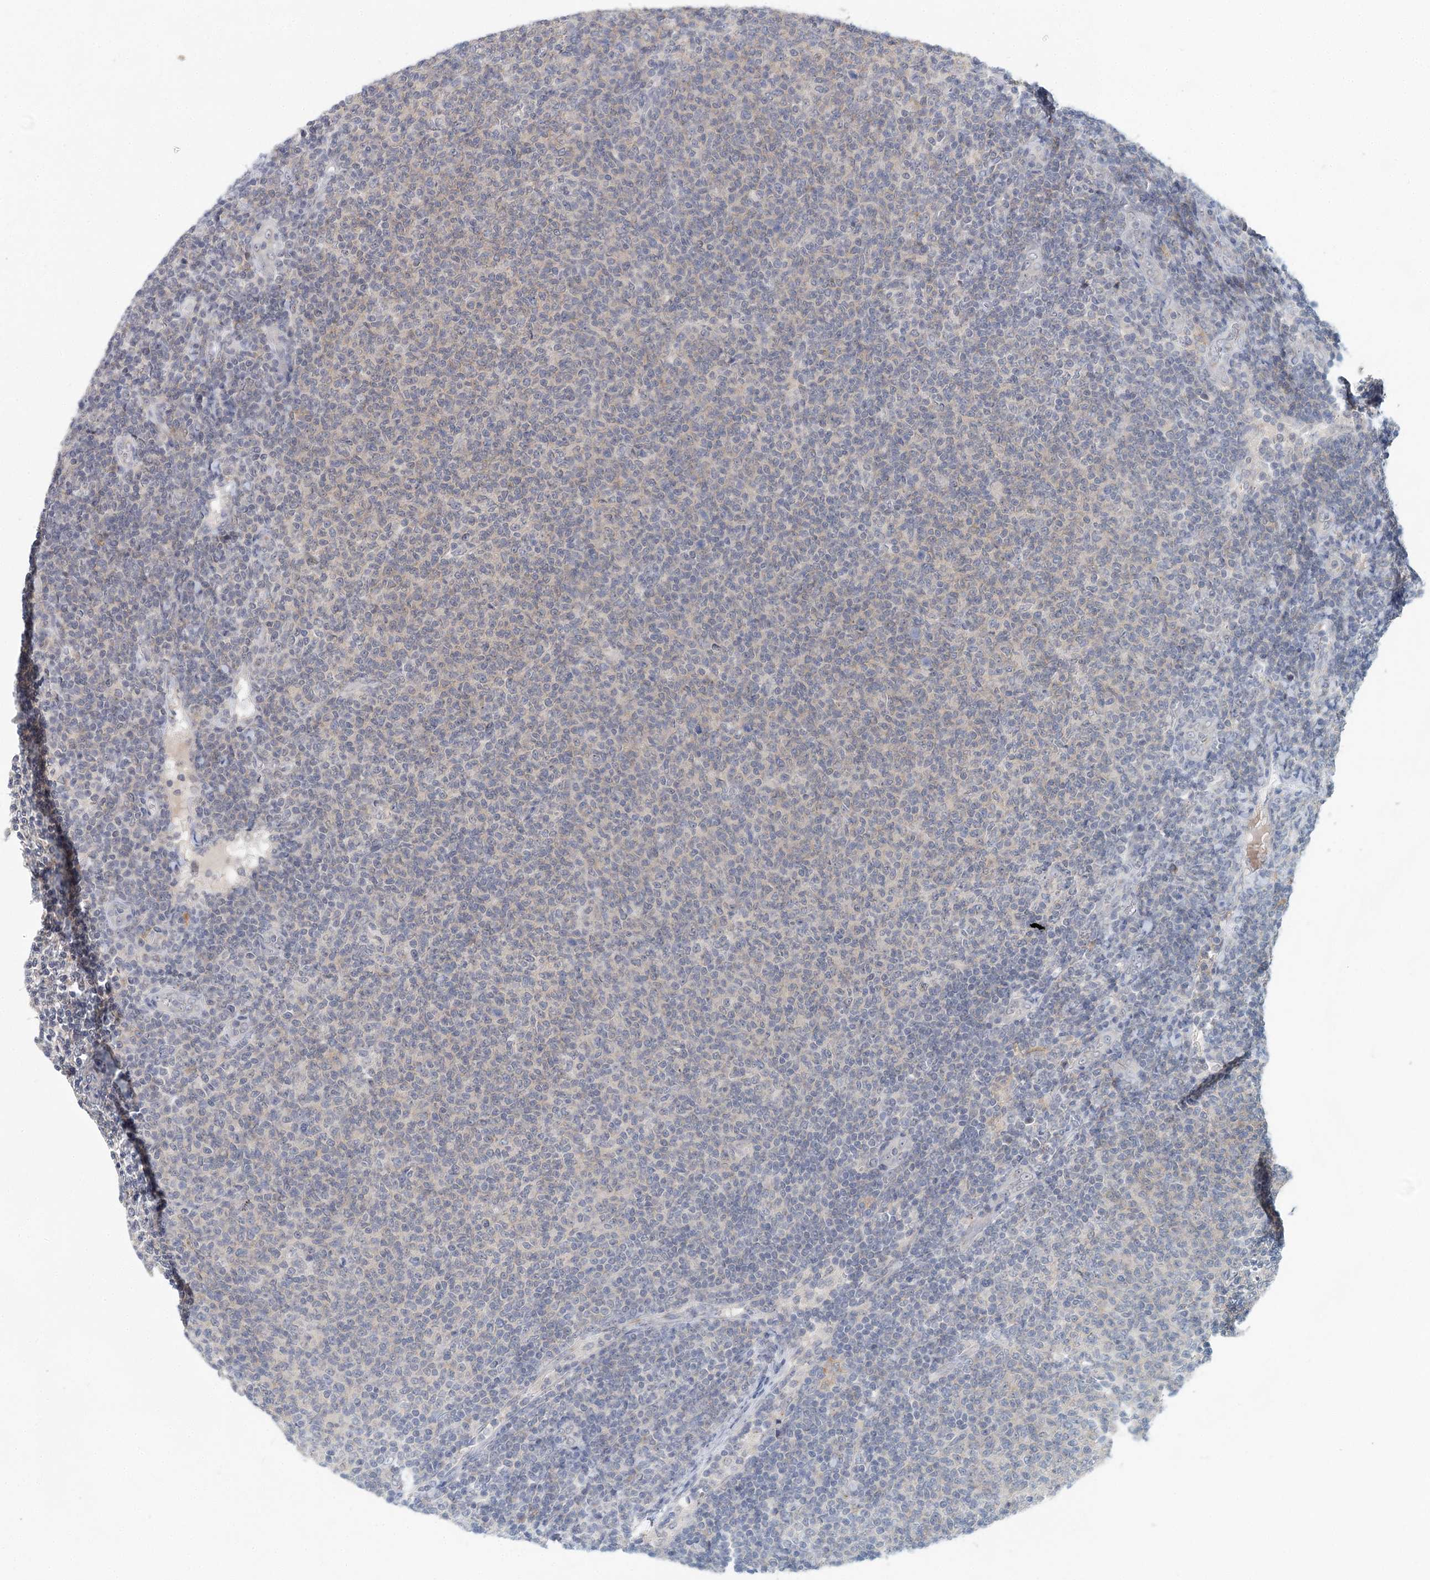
{"staining": {"intensity": "negative", "quantity": "none", "location": "none"}, "tissue": "lymphoma", "cell_type": "Tumor cells", "image_type": "cancer", "snomed": [{"axis": "morphology", "description": "Malignant lymphoma, non-Hodgkin's type, Low grade"}, {"axis": "topography", "description": "Lymph node"}], "caption": "High power microscopy photomicrograph of an IHC image of malignant lymphoma, non-Hodgkin's type (low-grade), revealing no significant staining in tumor cells. (Stains: DAB (3,3'-diaminobenzidine) IHC with hematoxylin counter stain, Microscopy: brightfield microscopy at high magnification).", "gene": "BLTP1", "patient": {"sex": "male", "age": 66}}